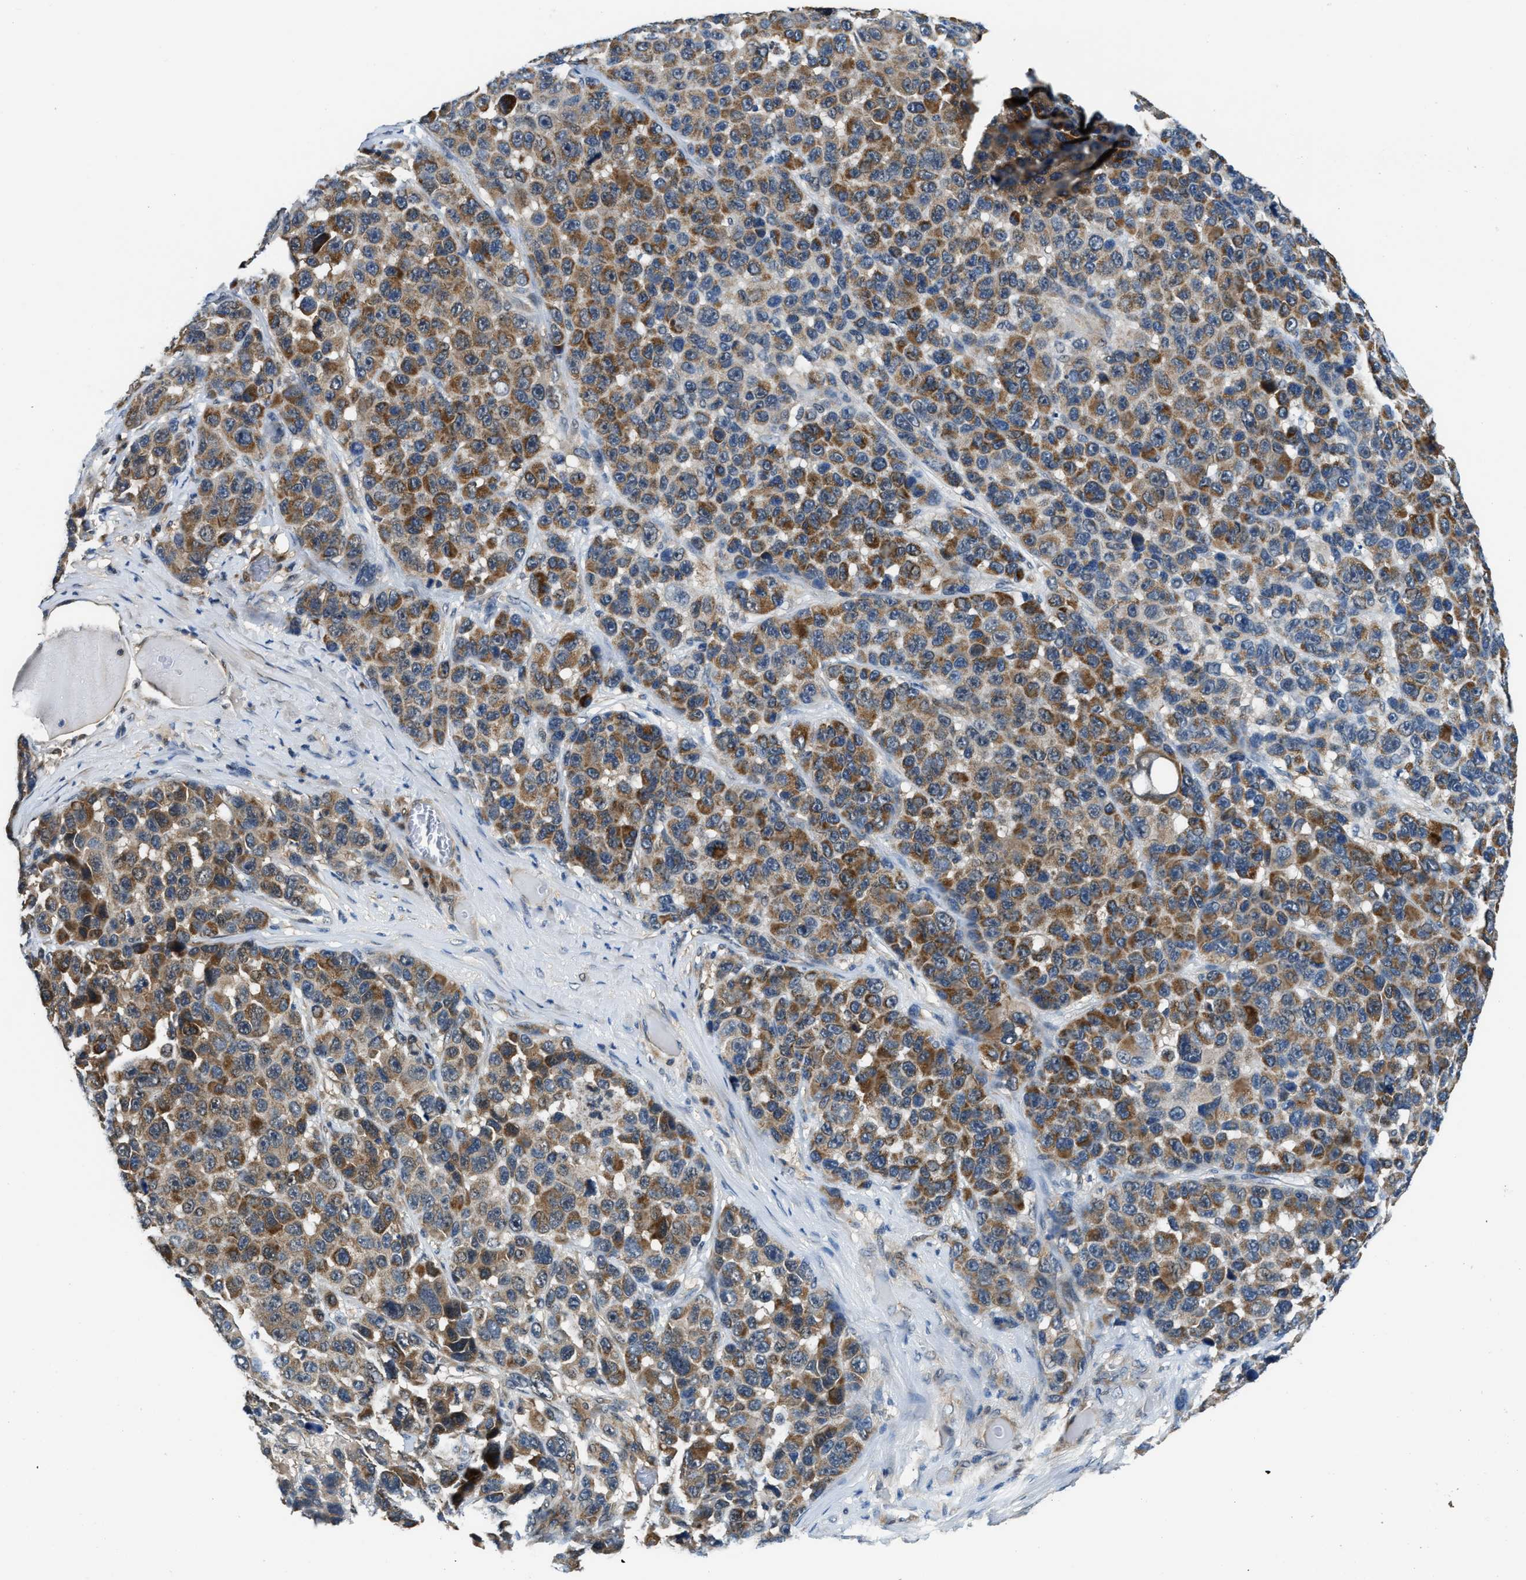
{"staining": {"intensity": "moderate", "quantity": ">75%", "location": "cytoplasmic/membranous"}, "tissue": "melanoma", "cell_type": "Tumor cells", "image_type": "cancer", "snomed": [{"axis": "morphology", "description": "Malignant melanoma, NOS"}, {"axis": "topography", "description": "Skin"}], "caption": "There is medium levels of moderate cytoplasmic/membranous staining in tumor cells of malignant melanoma, as demonstrated by immunohistochemical staining (brown color).", "gene": "PPA1", "patient": {"sex": "male", "age": 53}}